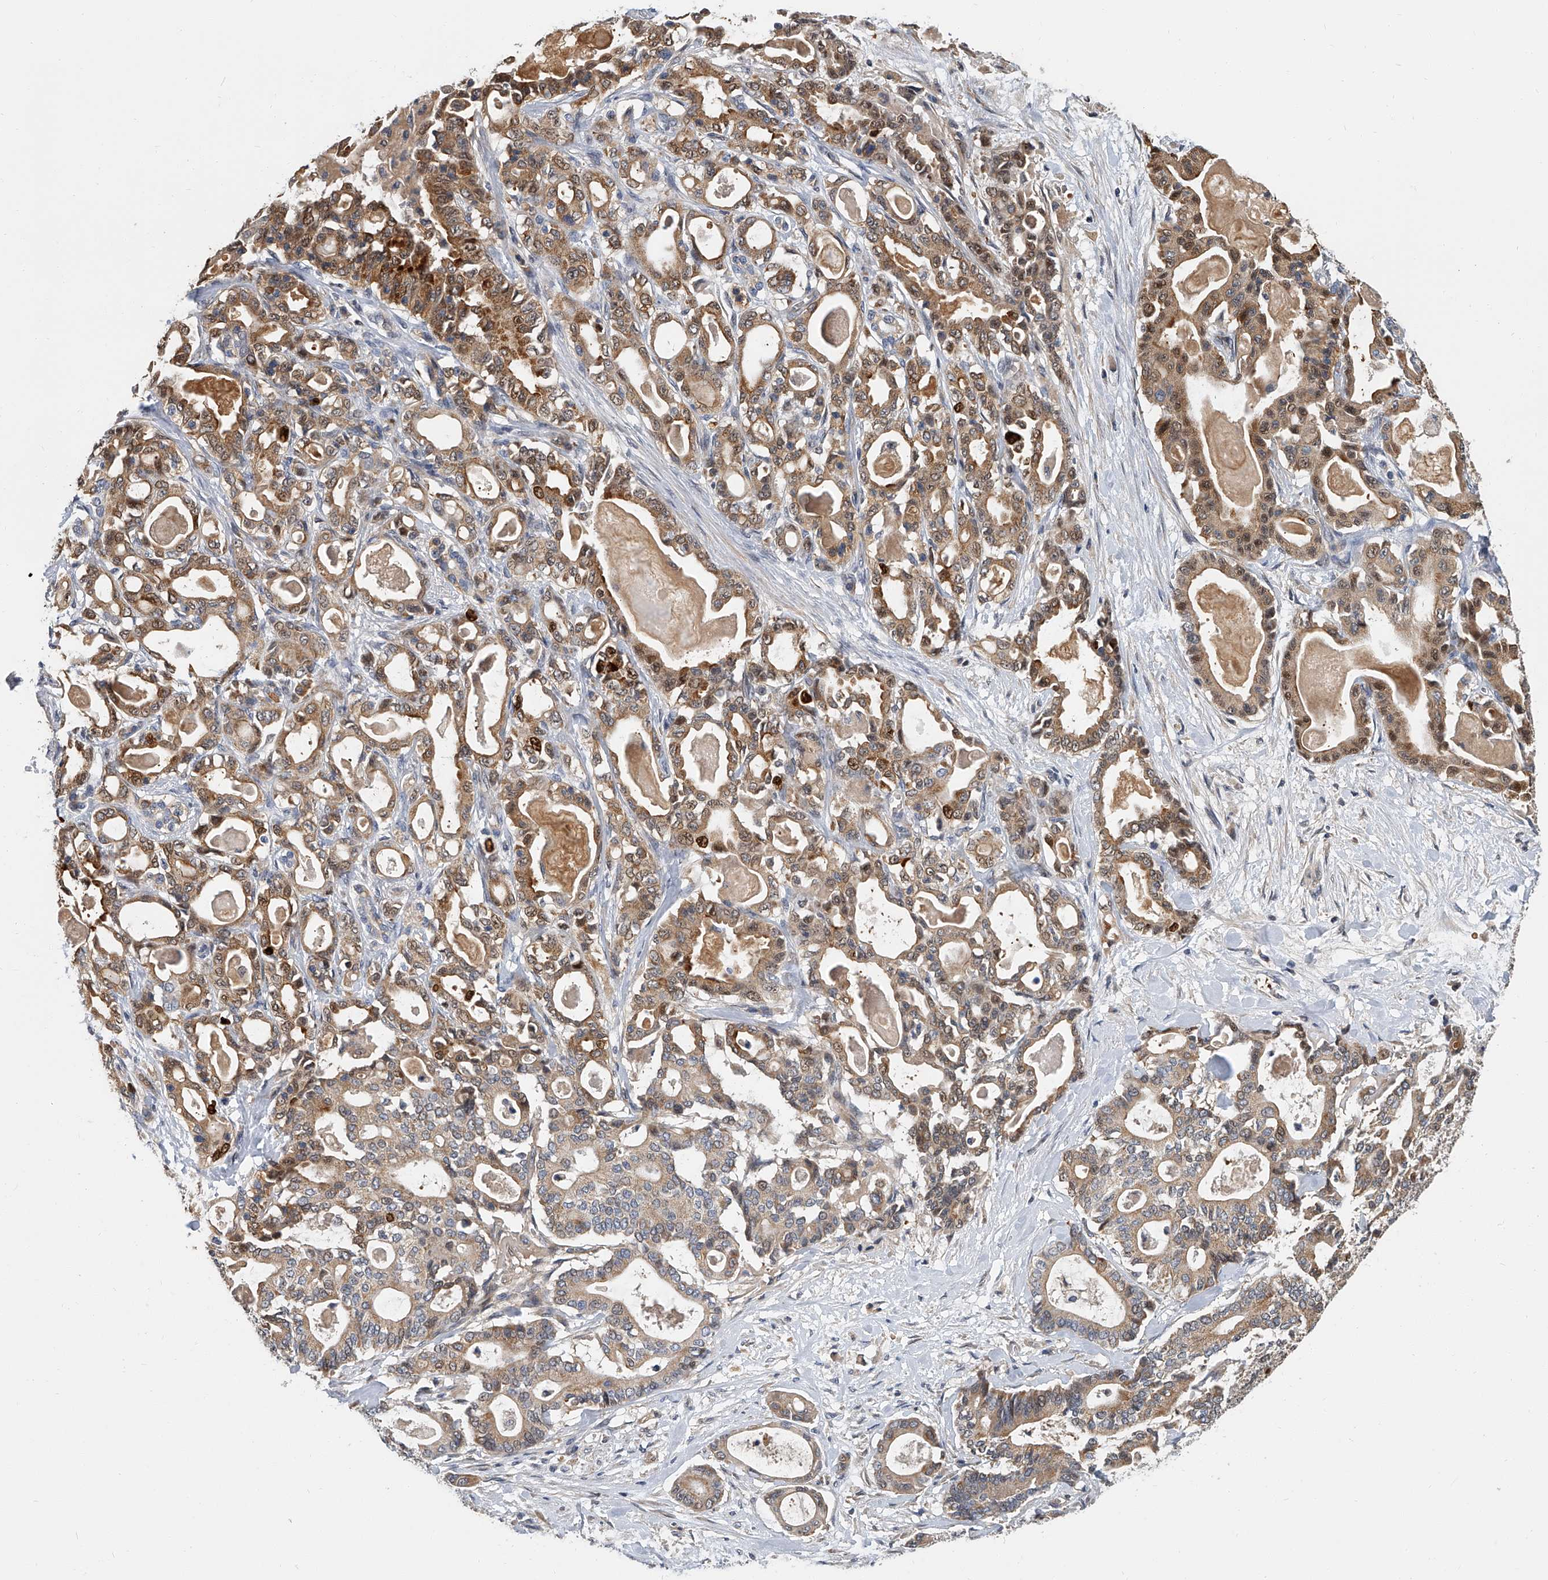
{"staining": {"intensity": "moderate", "quantity": ">75%", "location": "cytoplasmic/membranous,nuclear"}, "tissue": "pancreatic cancer", "cell_type": "Tumor cells", "image_type": "cancer", "snomed": [{"axis": "morphology", "description": "Adenocarcinoma, NOS"}, {"axis": "topography", "description": "Pancreas"}], "caption": "Pancreatic cancer (adenocarcinoma) stained with DAB (3,3'-diaminobenzidine) immunohistochemistry shows medium levels of moderate cytoplasmic/membranous and nuclear staining in about >75% of tumor cells. (DAB IHC, brown staining for protein, blue staining for nuclei).", "gene": "CD200", "patient": {"sex": "male", "age": 63}}